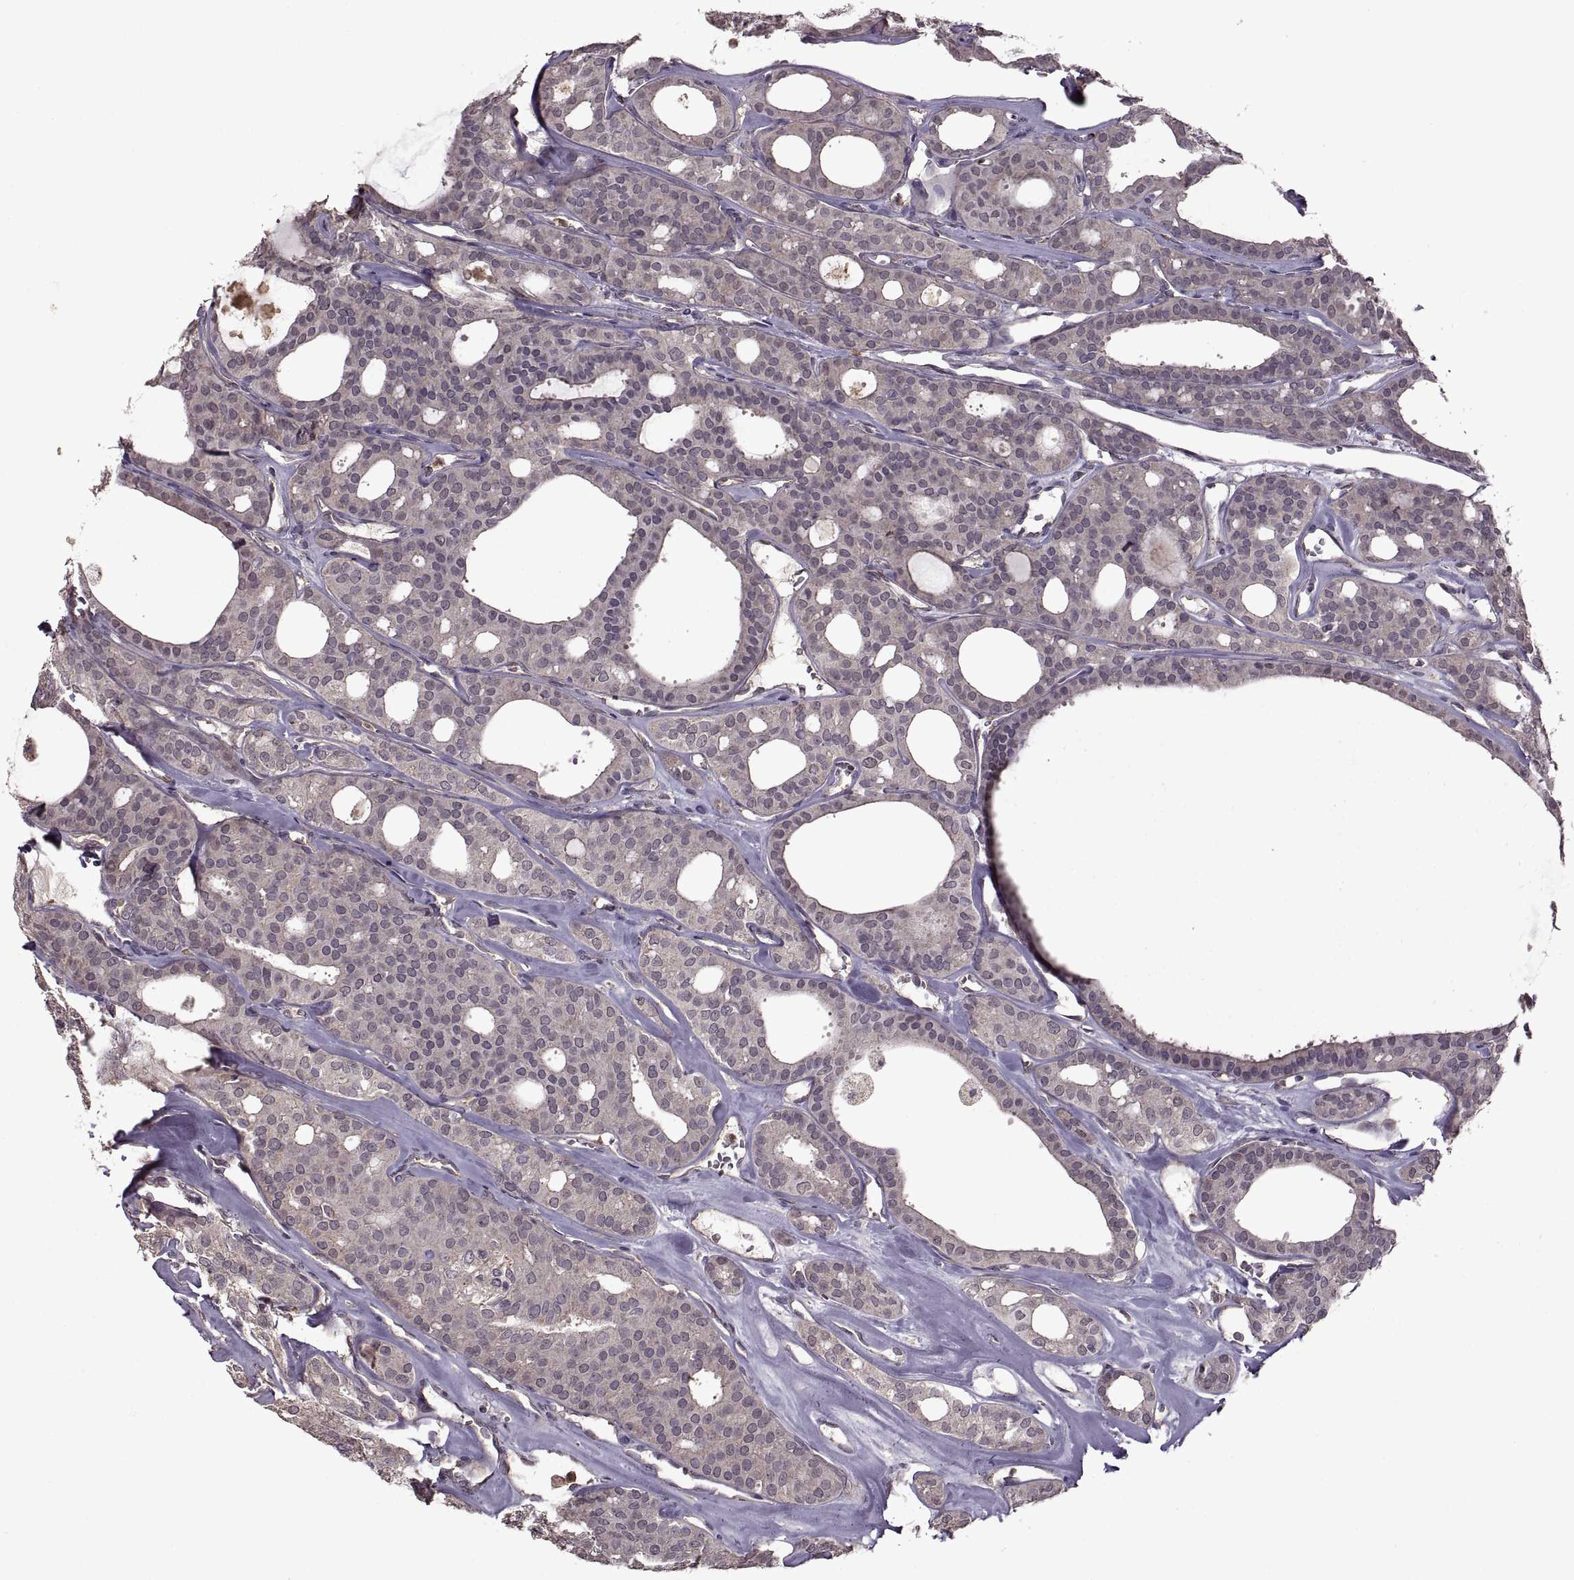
{"staining": {"intensity": "negative", "quantity": "none", "location": "none"}, "tissue": "thyroid cancer", "cell_type": "Tumor cells", "image_type": "cancer", "snomed": [{"axis": "morphology", "description": "Follicular adenoma carcinoma, NOS"}, {"axis": "topography", "description": "Thyroid gland"}], "caption": "Thyroid follicular adenoma carcinoma was stained to show a protein in brown. There is no significant staining in tumor cells. Brightfield microscopy of immunohistochemistry stained with DAB (brown) and hematoxylin (blue), captured at high magnification.", "gene": "PIERCE1", "patient": {"sex": "male", "age": 75}}